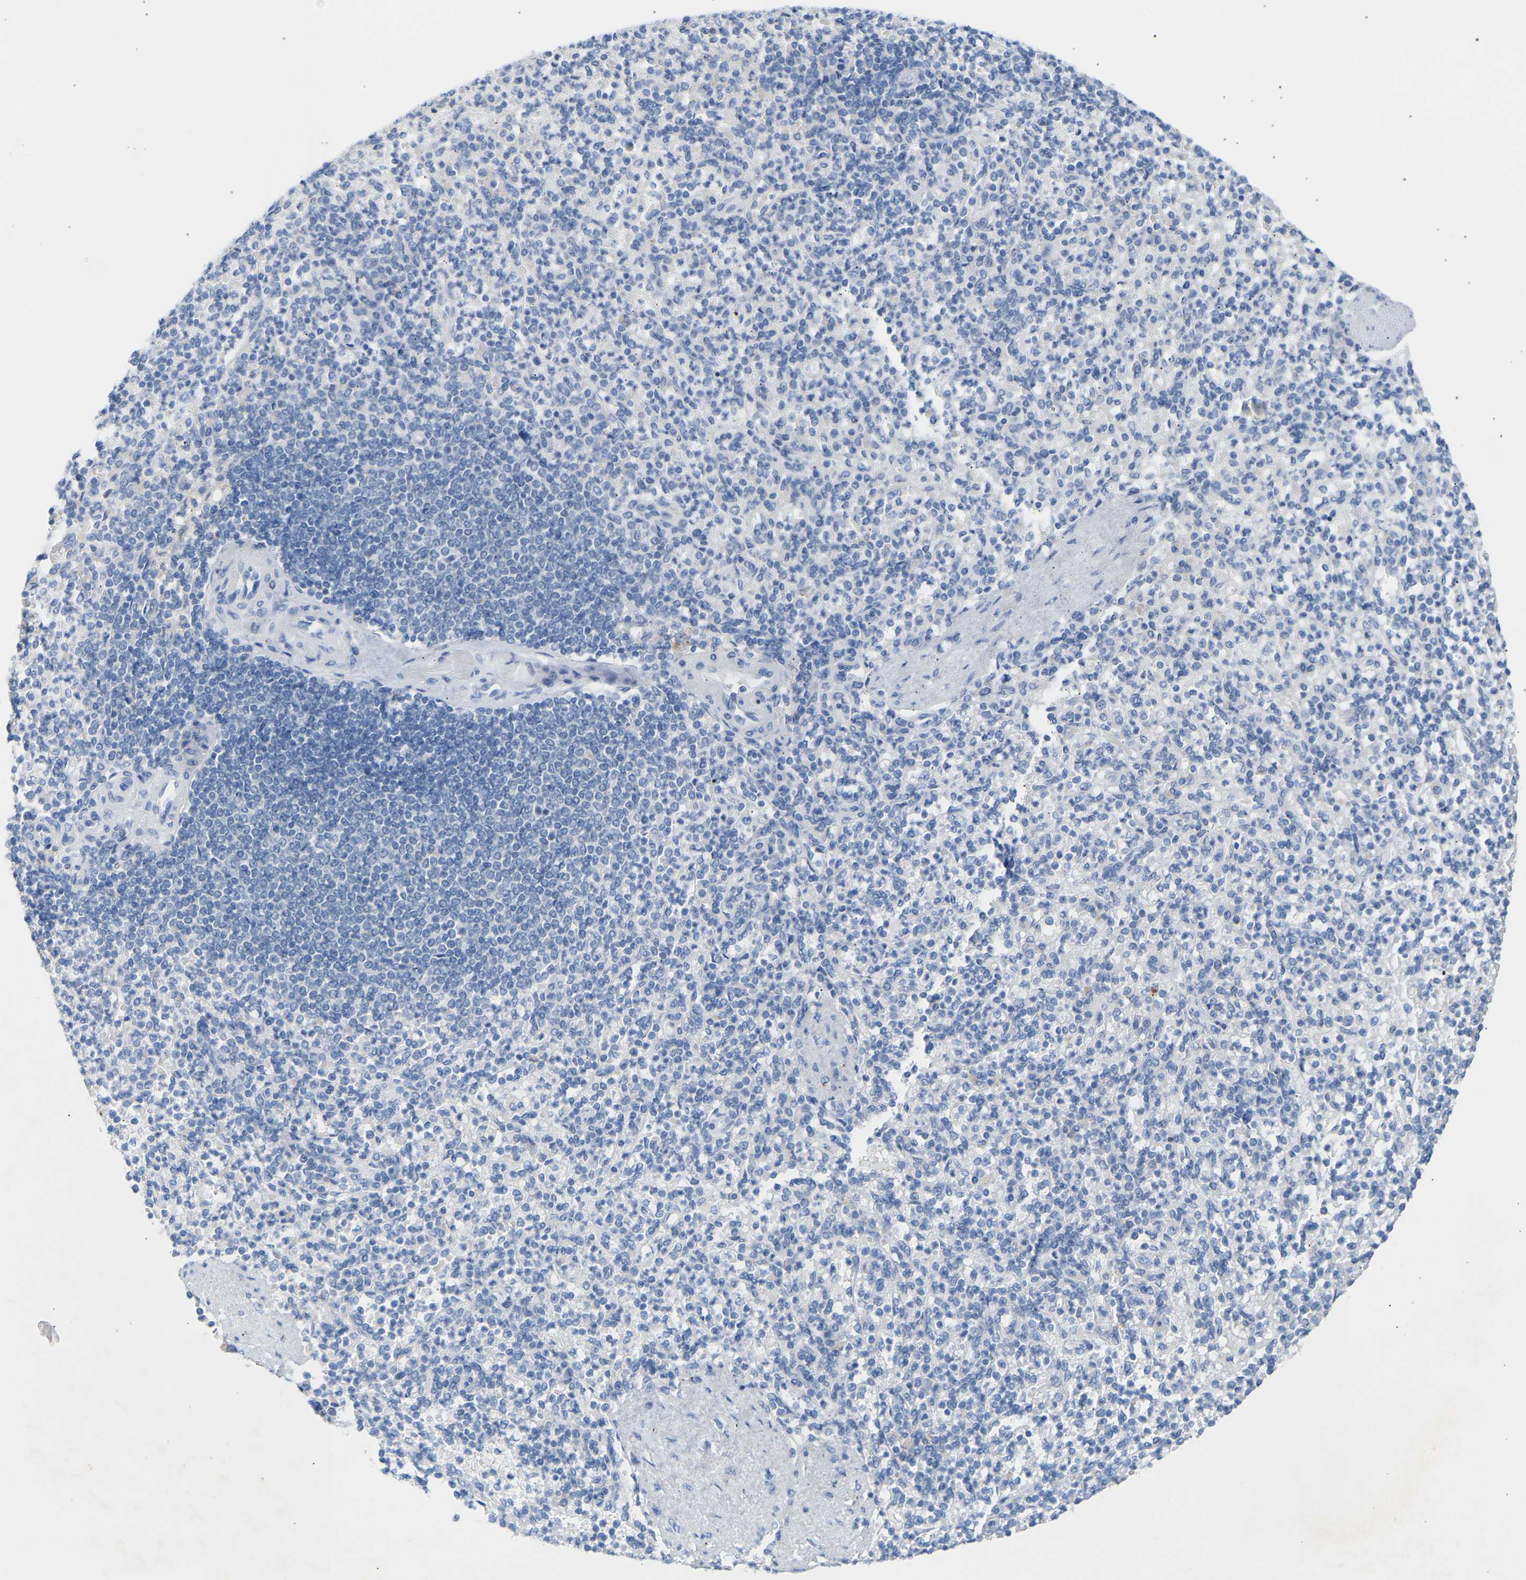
{"staining": {"intensity": "negative", "quantity": "none", "location": "none"}, "tissue": "spleen", "cell_type": "Cells in red pulp", "image_type": "normal", "snomed": [{"axis": "morphology", "description": "Normal tissue, NOS"}, {"axis": "topography", "description": "Spleen"}], "caption": "Immunohistochemistry image of benign spleen: human spleen stained with DAB shows no significant protein positivity in cells in red pulp. Brightfield microscopy of immunohistochemistry (IHC) stained with DAB (brown) and hematoxylin (blue), captured at high magnification.", "gene": "PEX1", "patient": {"sex": "female", "age": 74}}